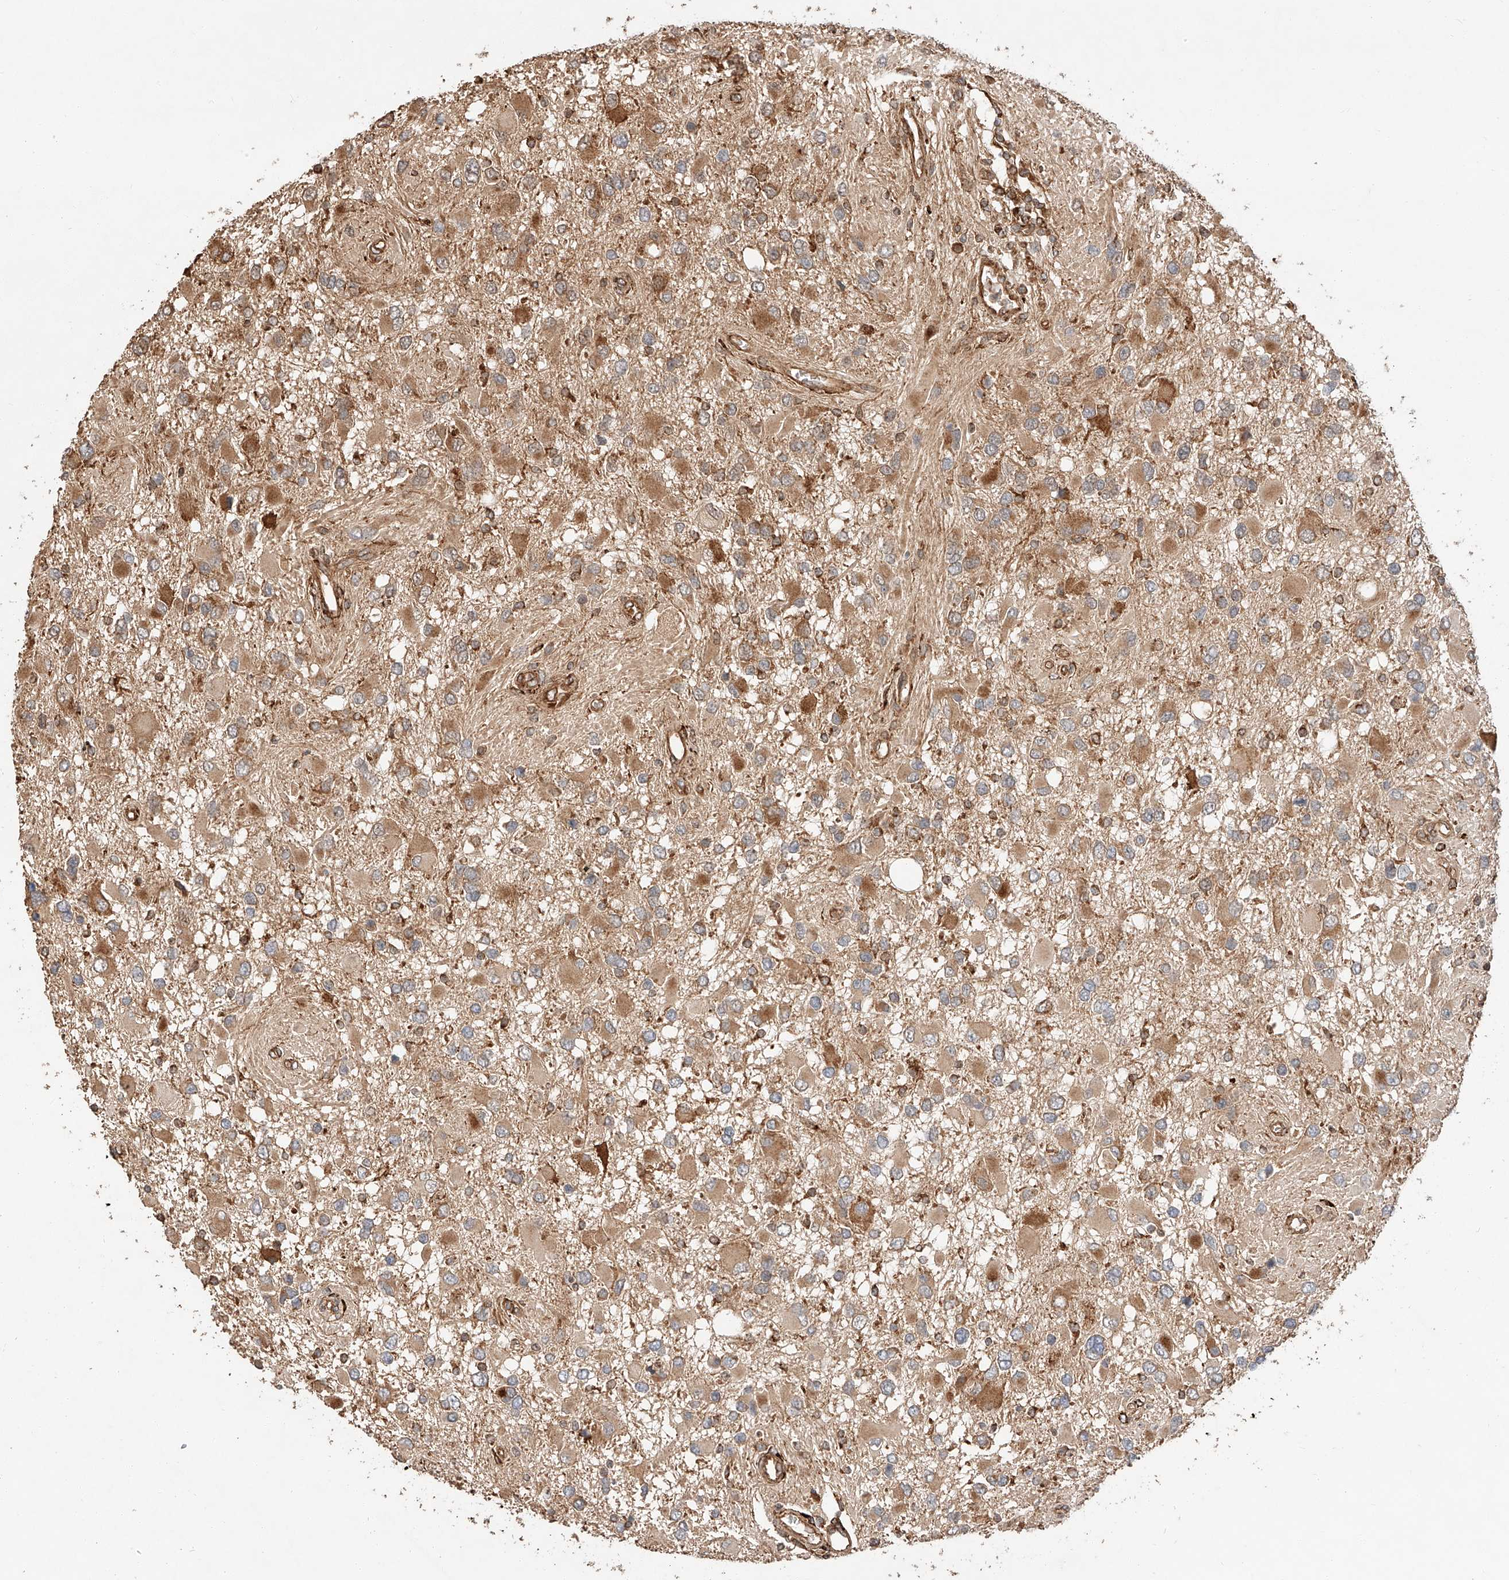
{"staining": {"intensity": "moderate", "quantity": "25%-75%", "location": "cytoplasmic/membranous"}, "tissue": "glioma", "cell_type": "Tumor cells", "image_type": "cancer", "snomed": [{"axis": "morphology", "description": "Glioma, malignant, High grade"}, {"axis": "topography", "description": "Brain"}], "caption": "A photomicrograph of malignant high-grade glioma stained for a protein exhibits moderate cytoplasmic/membranous brown staining in tumor cells. The staining was performed using DAB to visualize the protein expression in brown, while the nuclei were stained in blue with hematoxylin (Magnification: 20x).", "gene": "ZNF84", "patient": {"sex": "male", "age": 53}}